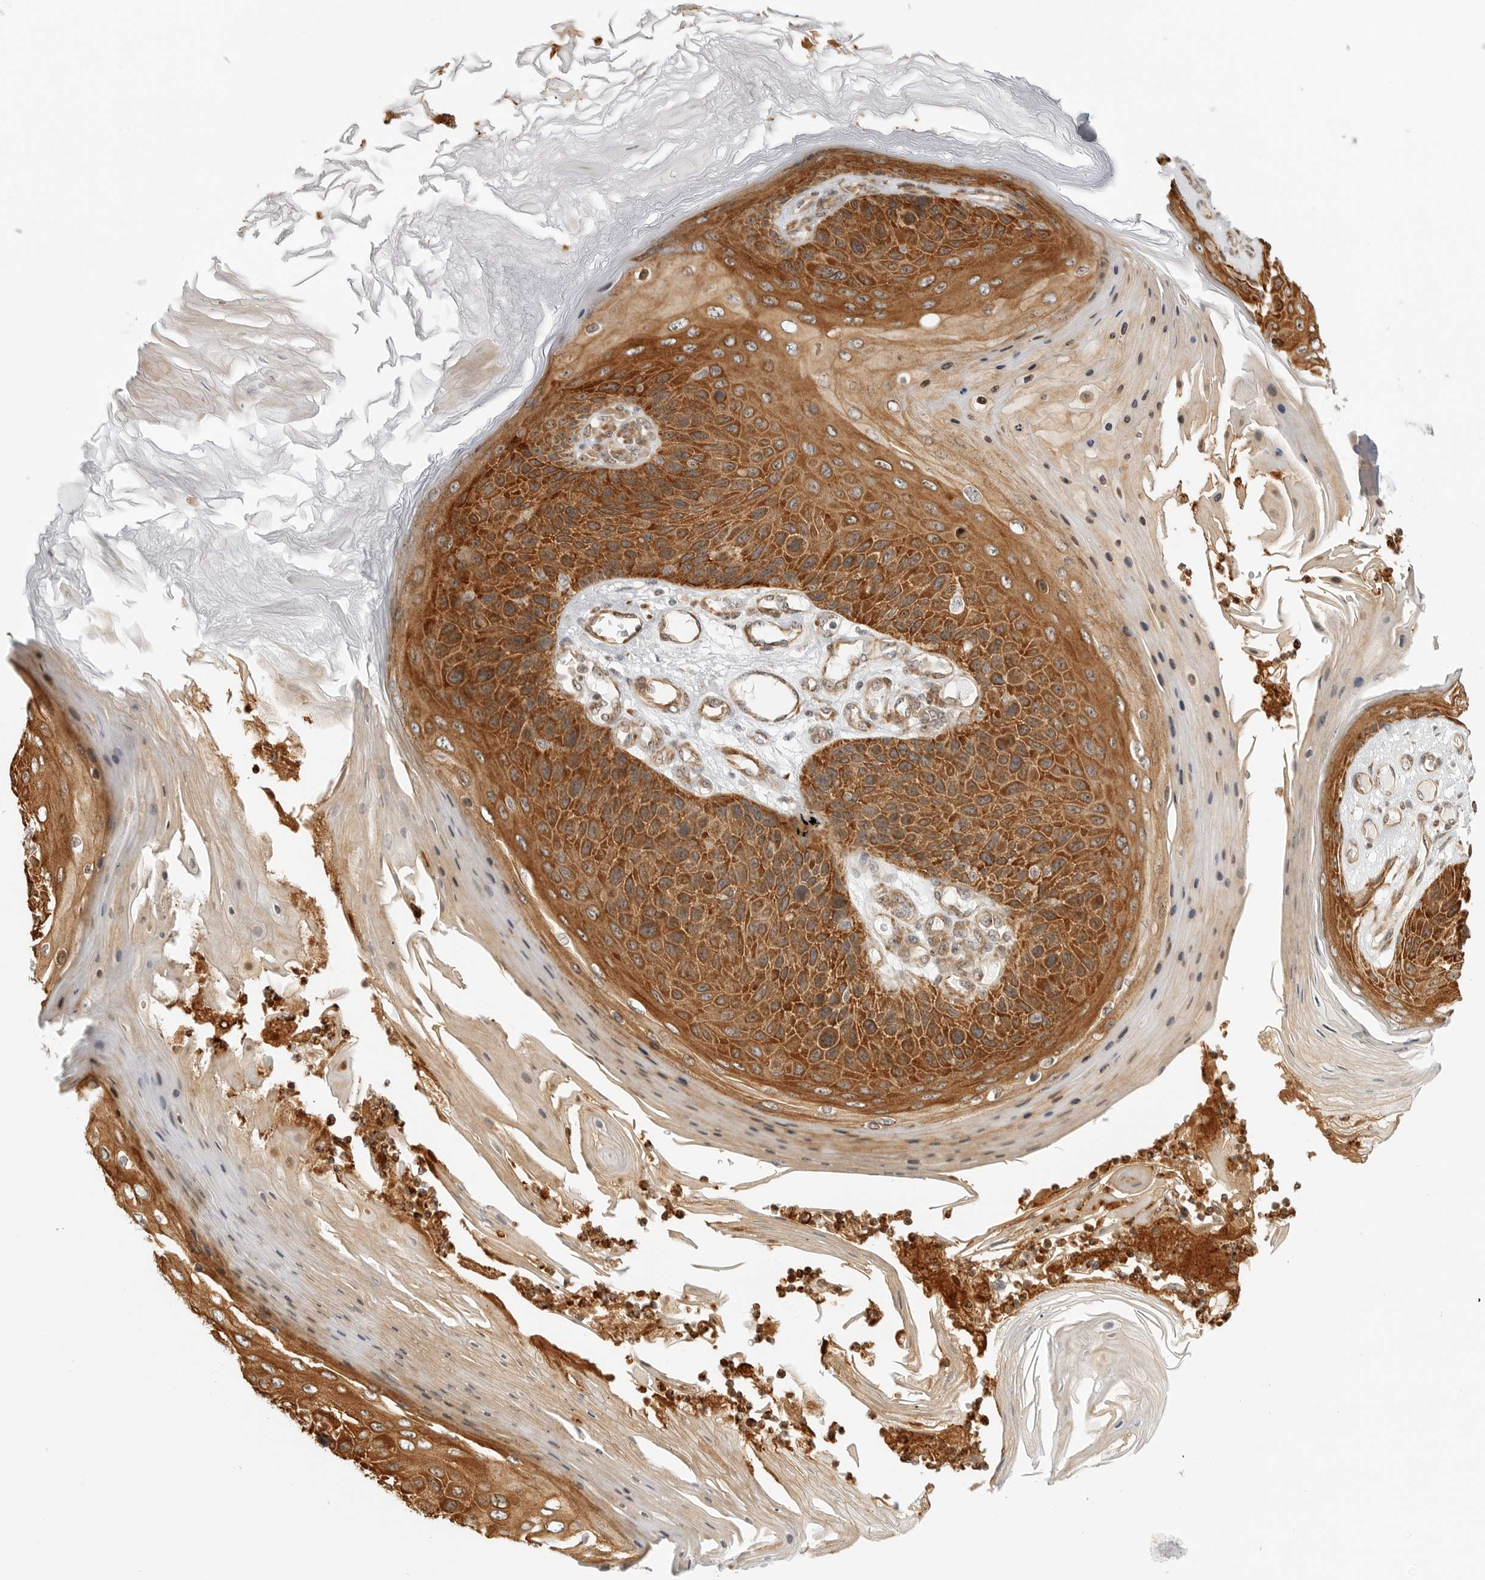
{"staining": {"intensity": "strong", "quantity": ">75%", "location": "cytoplasmic/membranous"}, "tissue": "skin cancer", "cell_type": "Tumor cells", "image_type": "cancer", "snomed": [{"axis": "morphology", "description": "Squamous cell carcinoma, NOS"}, {"axis": "topography", "description": "Skin"}], "caption": "Immunohistochemical staining of skin squamous cell carcinoma exhibits high levels of strong cytoplasmic/membranous expression in about >75% of tumor cells.", "gene": "DSCC1", "patient": {"sex": "female", "age": 88}}